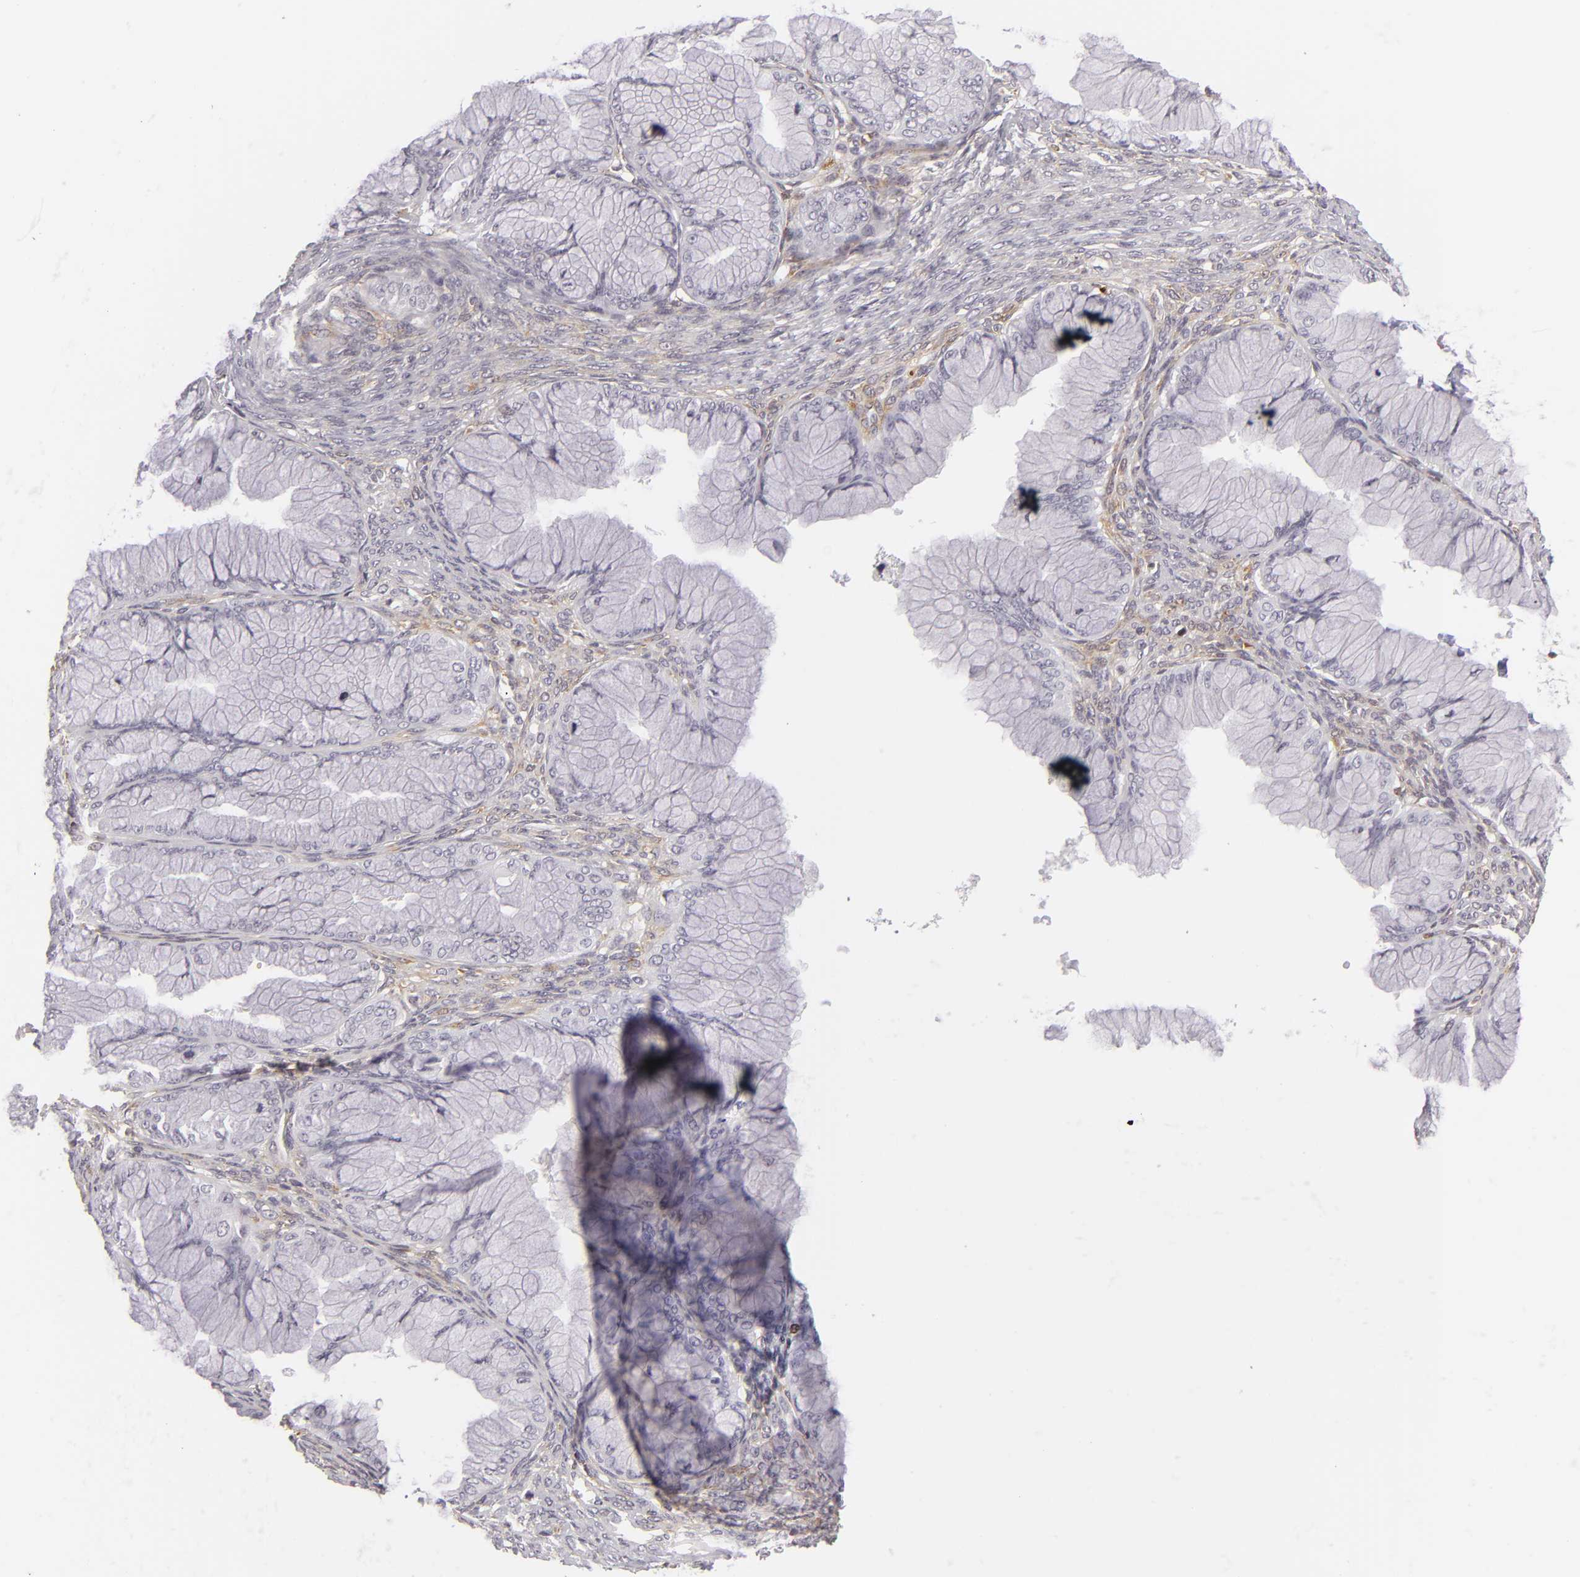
{"staining": {"intensity": "negative", "quantity": "none", "location": "none"}, "tissue": "ovarian cancer", "cell_type": "Tumor cells", "image_type": "cancer", "snomed": [{"axis": "morphology", "description": "Cystadenocarcinoma, mucinous, NOS"}, {"axis": "topography", "description": "Ovary"}], "caption": "Tumor cells show no significant staining in mucinous cystadenocarcinoma (ovarian). (Immunohistochemistry, brightfield microscopy, high magnification).", "gene": "APOBEC3G", "patient": {"sex": "female", "age": 63}}